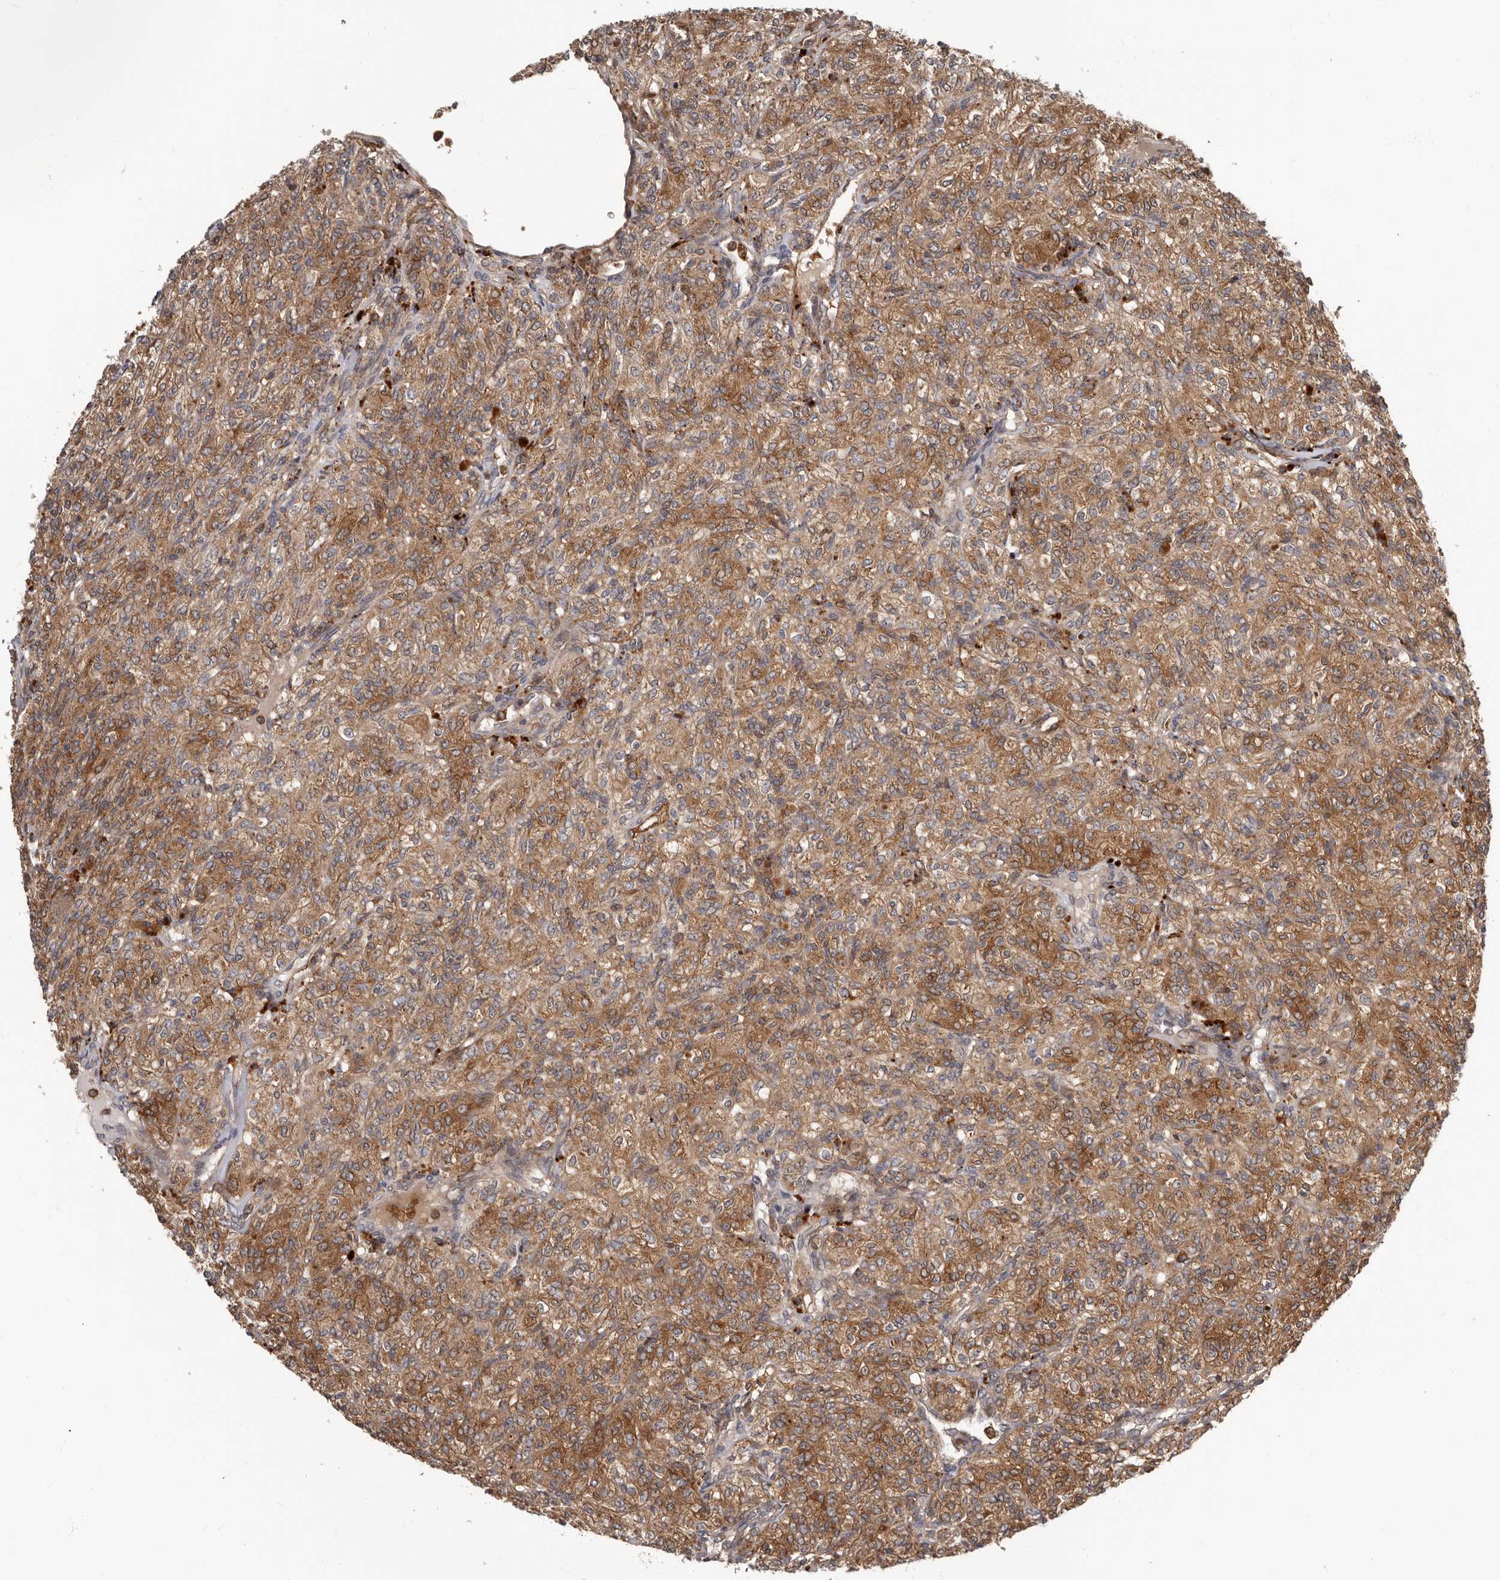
{"staining": {"intensity": "moderate", "quantity": ">75%", "location": "cytoplasmic/membranous"}, "tissue": "renal cancer", "cell_type": "Tumor cells", "image_type": "cancer", "snomed": [{"axis": "morphology", "description": "Adenocarcinoma, NOS"}, {"axis": "topography", "description": "Kidney"}], "caption": "An IHC image of tumor tissue is shown. Protein staining in brown shows moderate cytoplasmic/membranous positivity in renal cancer (adenocarcinoma) within tumor cells.", "gene": "FGFR4", "patient": {"sex": "male", "age": 77}}